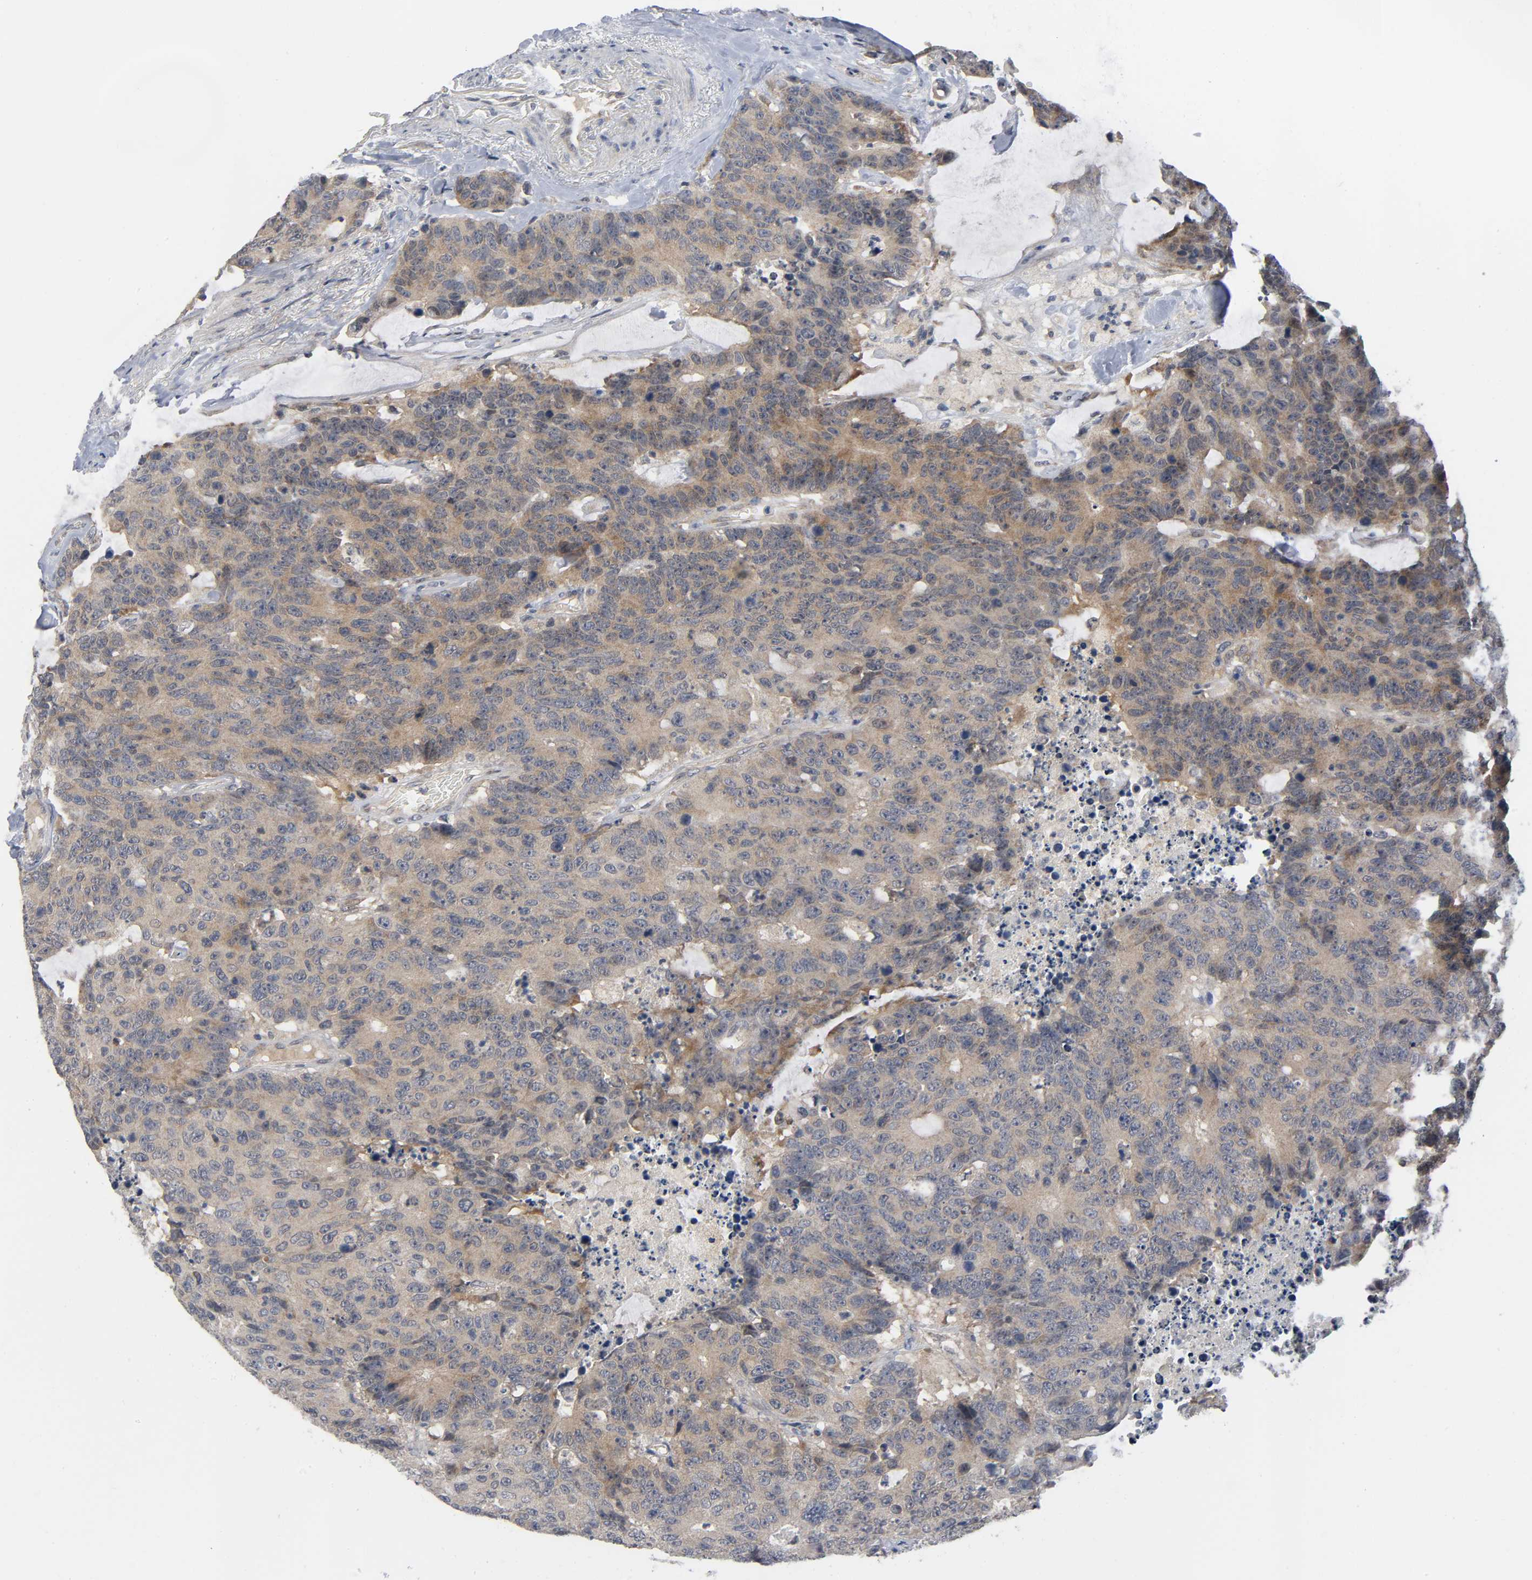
{"staining": {"intensity": "moderate", "quantity": ">75%", "location": "cytoplasmic/membranous"}, "tissue": "colorectal cancer", "cell_type": "Tumor cells", "image_type": "cancer", "snomed": [{"axis": "morphology", "description": "Adenocarcinoma, NOS"}, {"axis": "topography", "description": "Colon"}], "caption": "The immunohistochemical stain highlights moderate cytoplasmic/membranous positivity in tumor cells of adenocarcinoma (colorectal) tissue. (Stains: DAB (3,3'-diaminobenzidine) in brown, nuclei in blue, Microscopy: brightfield microscopy at high magnification).", "gene": "MAPK8", "patient": {"sex": "female", "age": 86}}